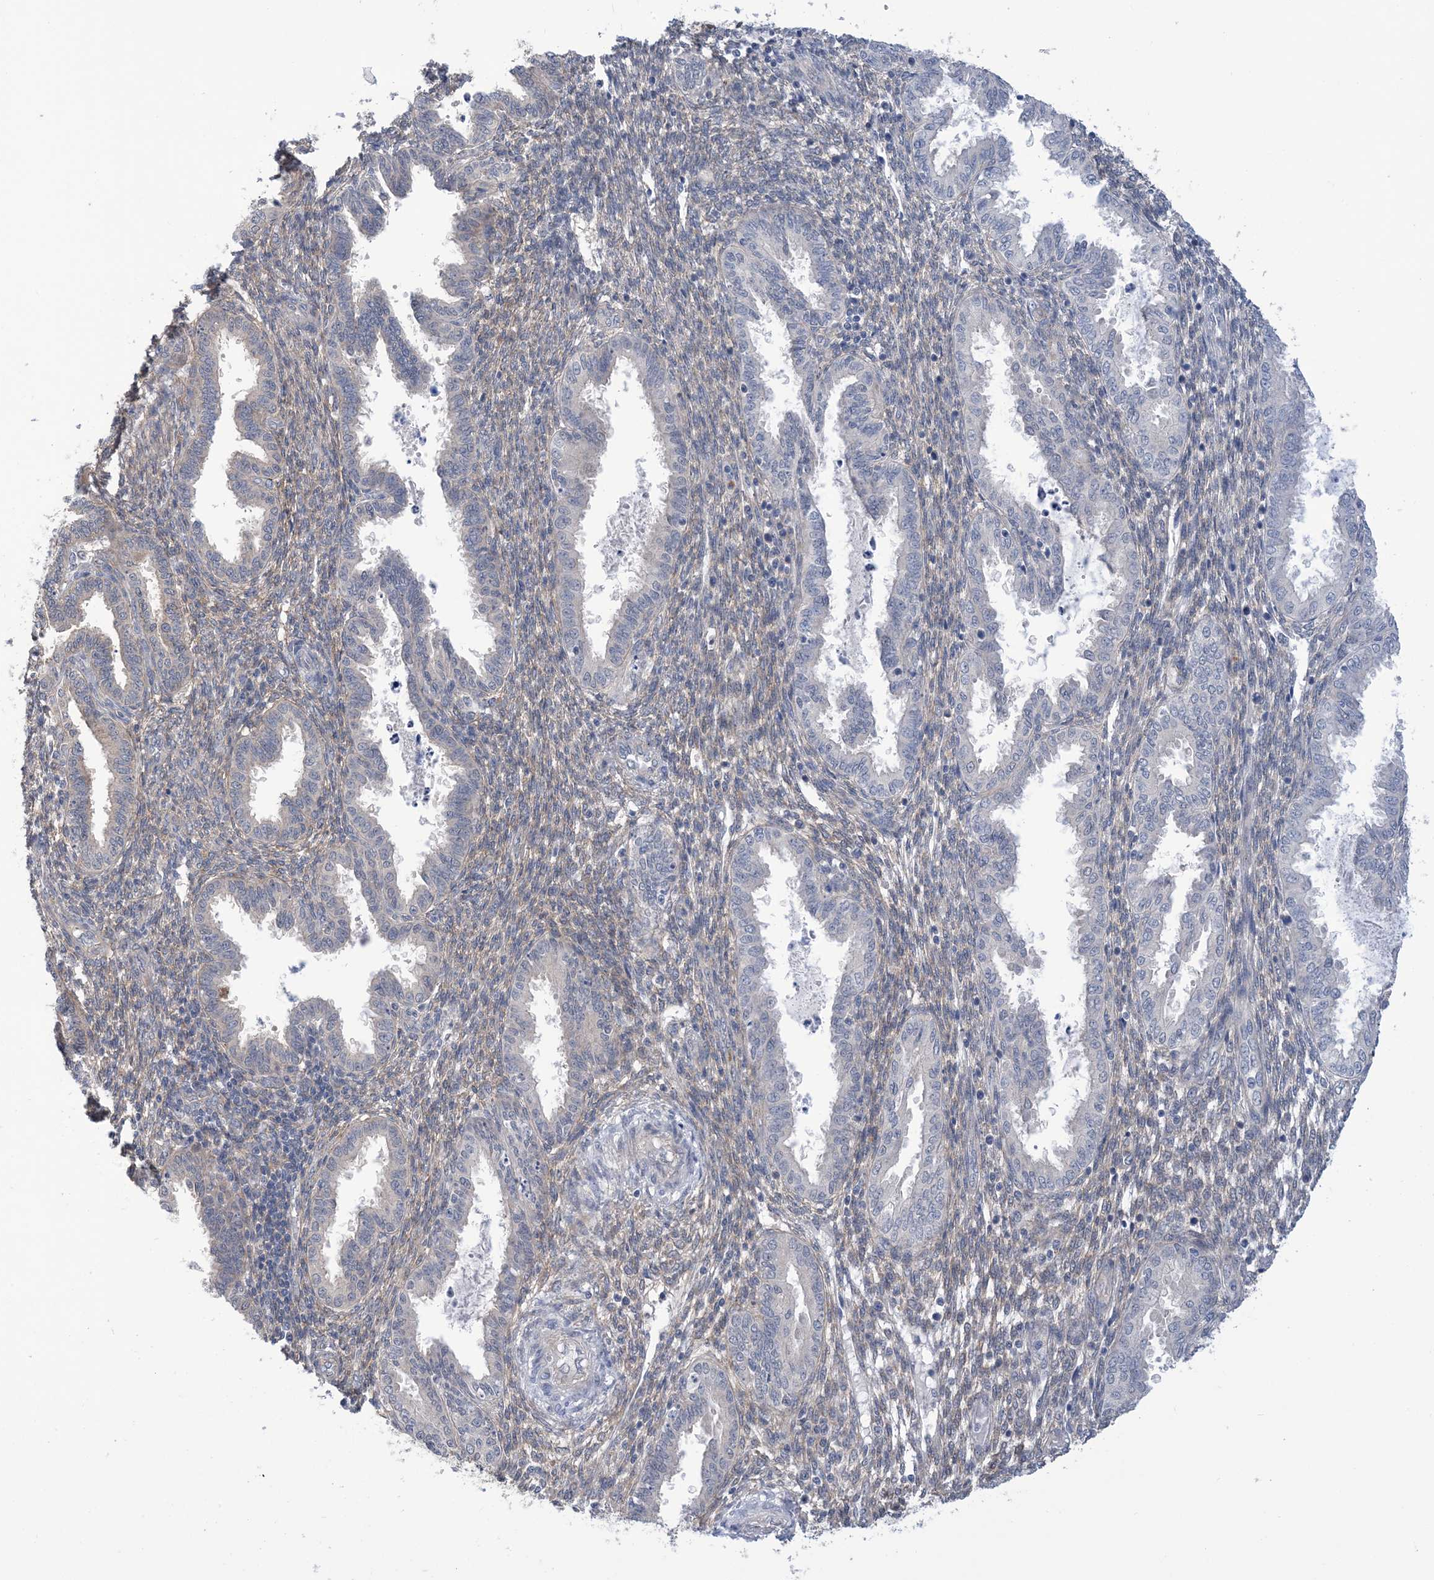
{"staining": {"intensity": "negative", "quantity": "none", "location": "none"}, "tissue": "endometrium", "cell_type": "Cells in endometrial stroma", "image_type": "normal", "snomed": [{"axis": "morphology", "description": "Normal tissue, NOS"}, {"axis": "topography", "description": "Endometrium"}], "caption": "Immunohistochemistry (IHC) image of normal endometrium: endometrium stained with DAB (3,3'-diaminobenzidine) demonstrates no significant protein staining in cells in endometrial stroma. Nuclei are stained in blue.", "gene": "EHBP1", "patient": {"sex": "female", "age": 33}}